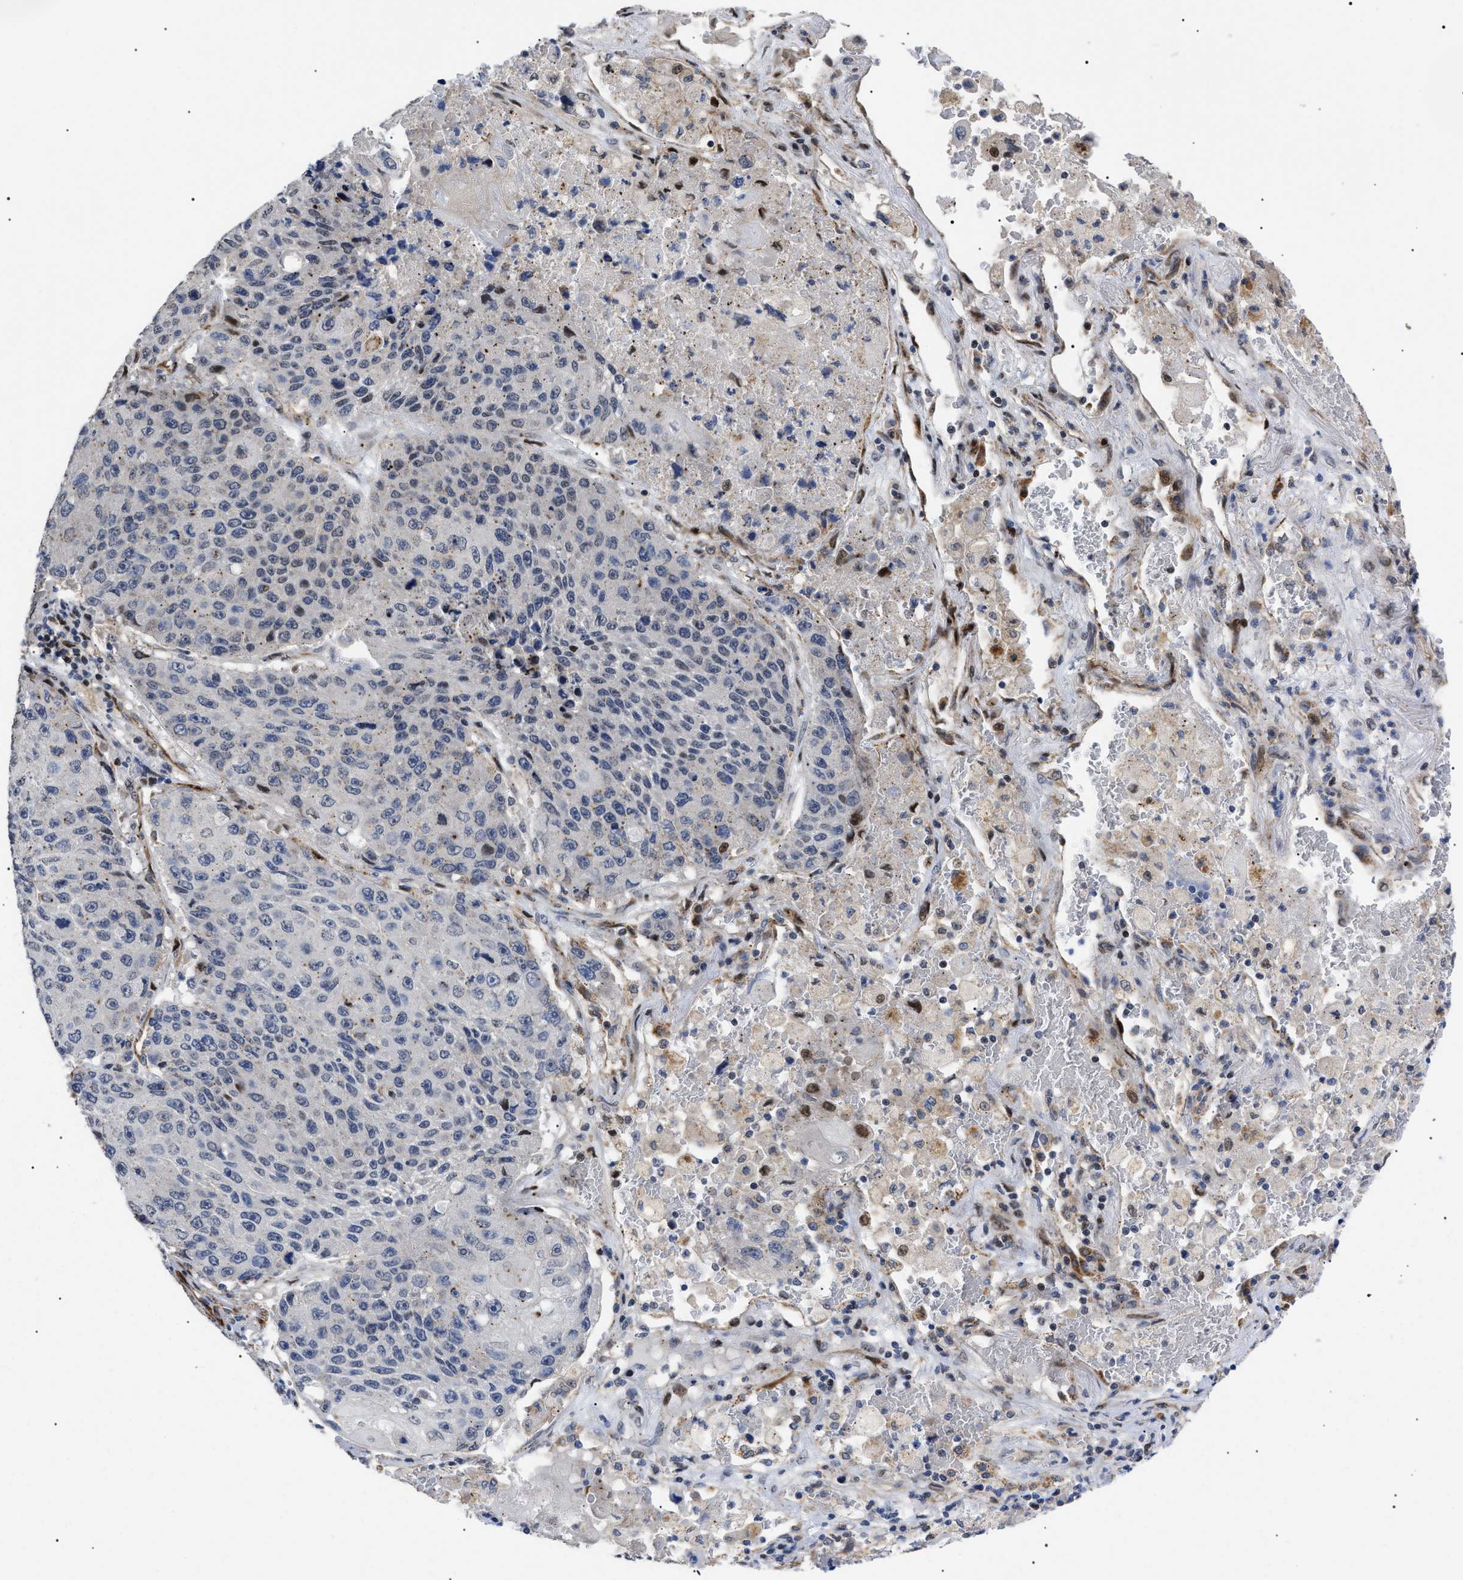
{"staining": {"intensity": "negative", "quantity": "none", "location": "none"}, "tissue": "lung cancer", "cell_type": "Tumor cells", "image_type": "cancer", "snomed": [{"axis": "morphology", "description": "Squamous cell carcinoma, NOS"}, {"axis": "topography", "description": "Lung"}], "caption": "An image of human lung cancer (squamous cell carcinoma) is negative for staining in tumor cells.", "gene": "SFXN5", "patient": {"sex": "male", "age": 61}}